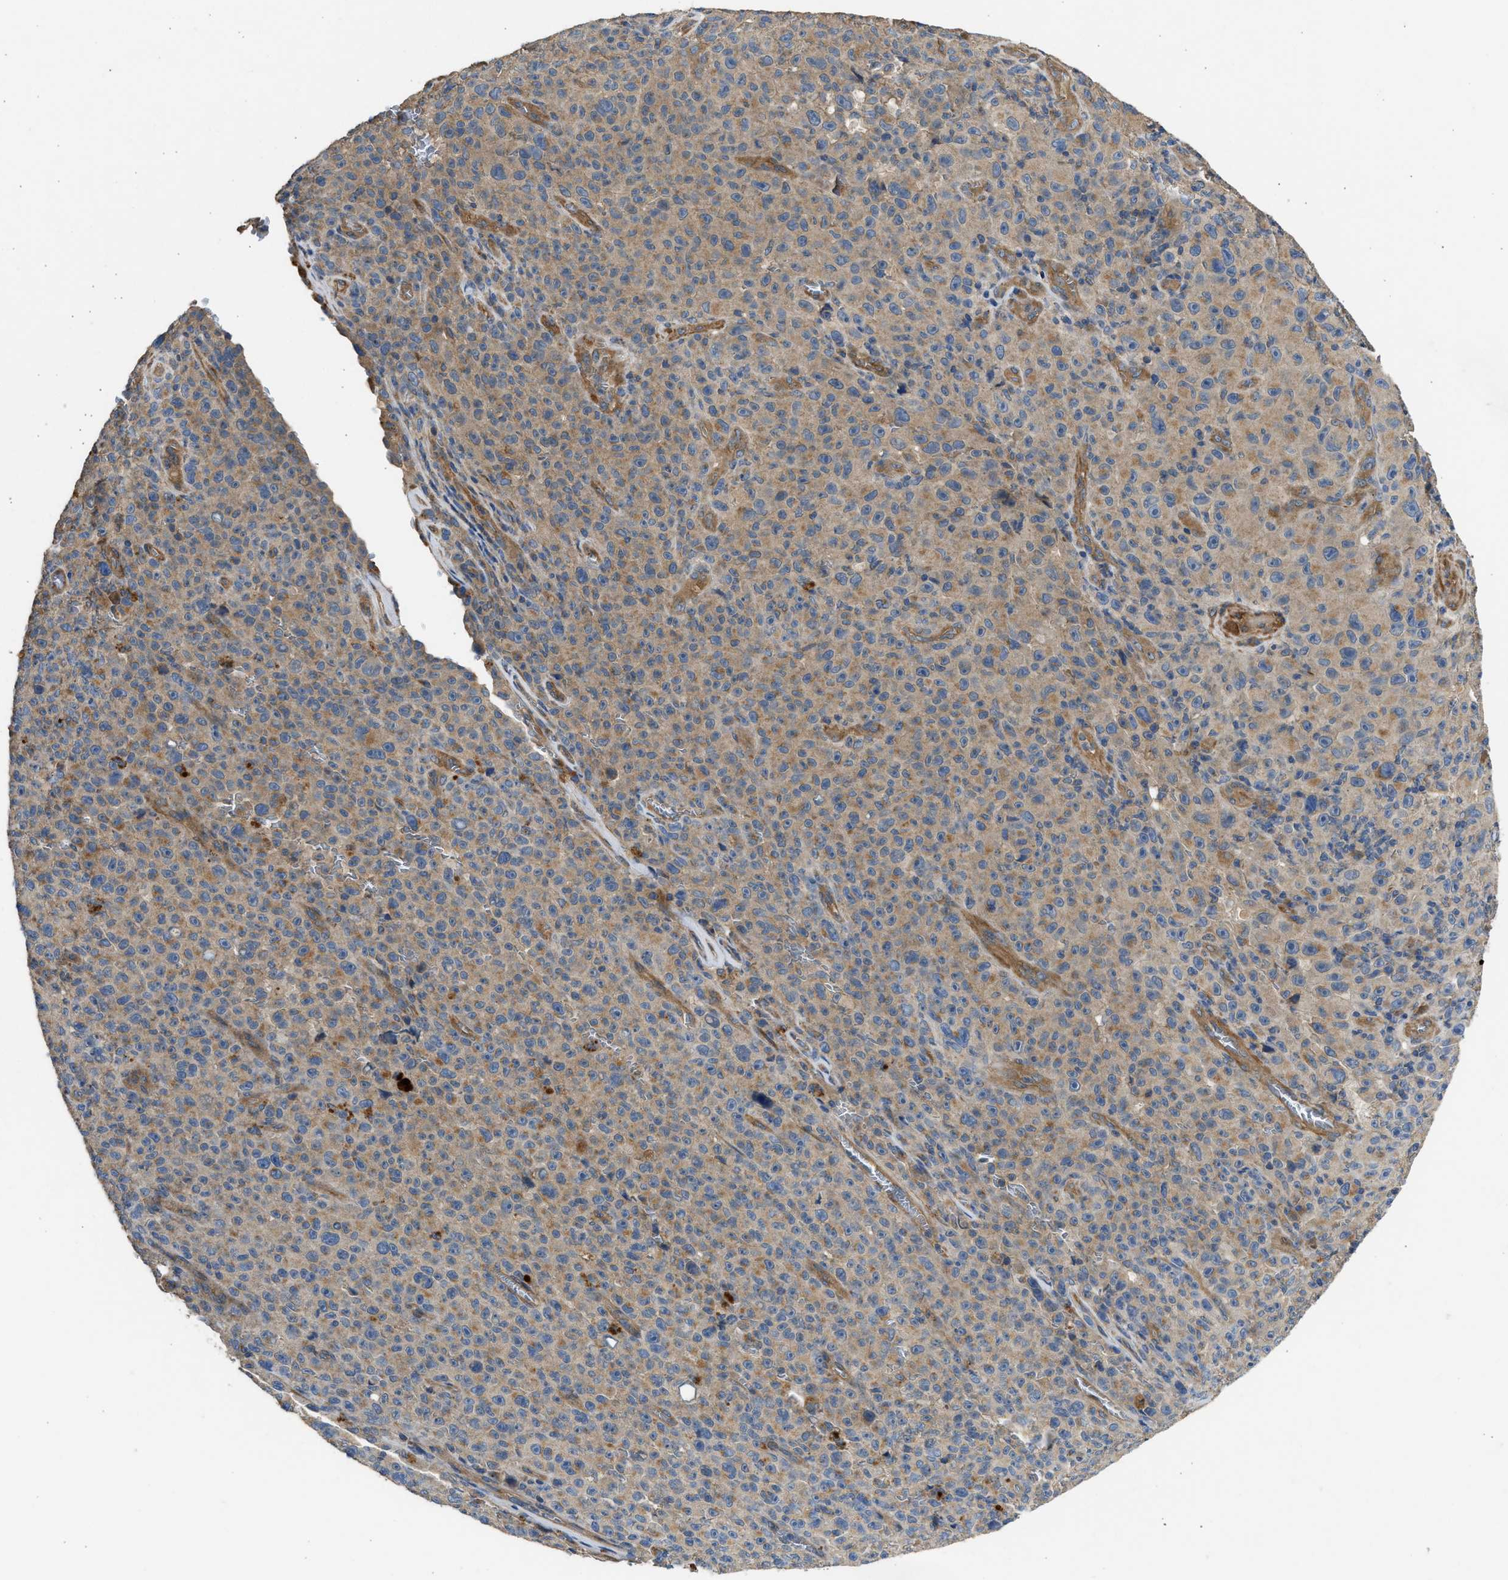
{"staining": {"intensity": "moderate", "quantity": ">75%", "location": "cytoplasmic/membranous"}, "tissue": "melanoma", "cell_type": "Tumor cells", "image_type": "cancer", "snomed": [{"axis": "morphology", "description": "Malignant melanoma, NOS"}, {"axis": "topography", "description": "Skin"}], "caption": "A photomicrograph showing moderate cytoplasmic/membranous expression in approximately >75% of tumor cells in melanoma, as visualized by brown immunohistochemical staining.", "gene": "CSRNP2", "patient": {"sex": "female", "age": 82}}